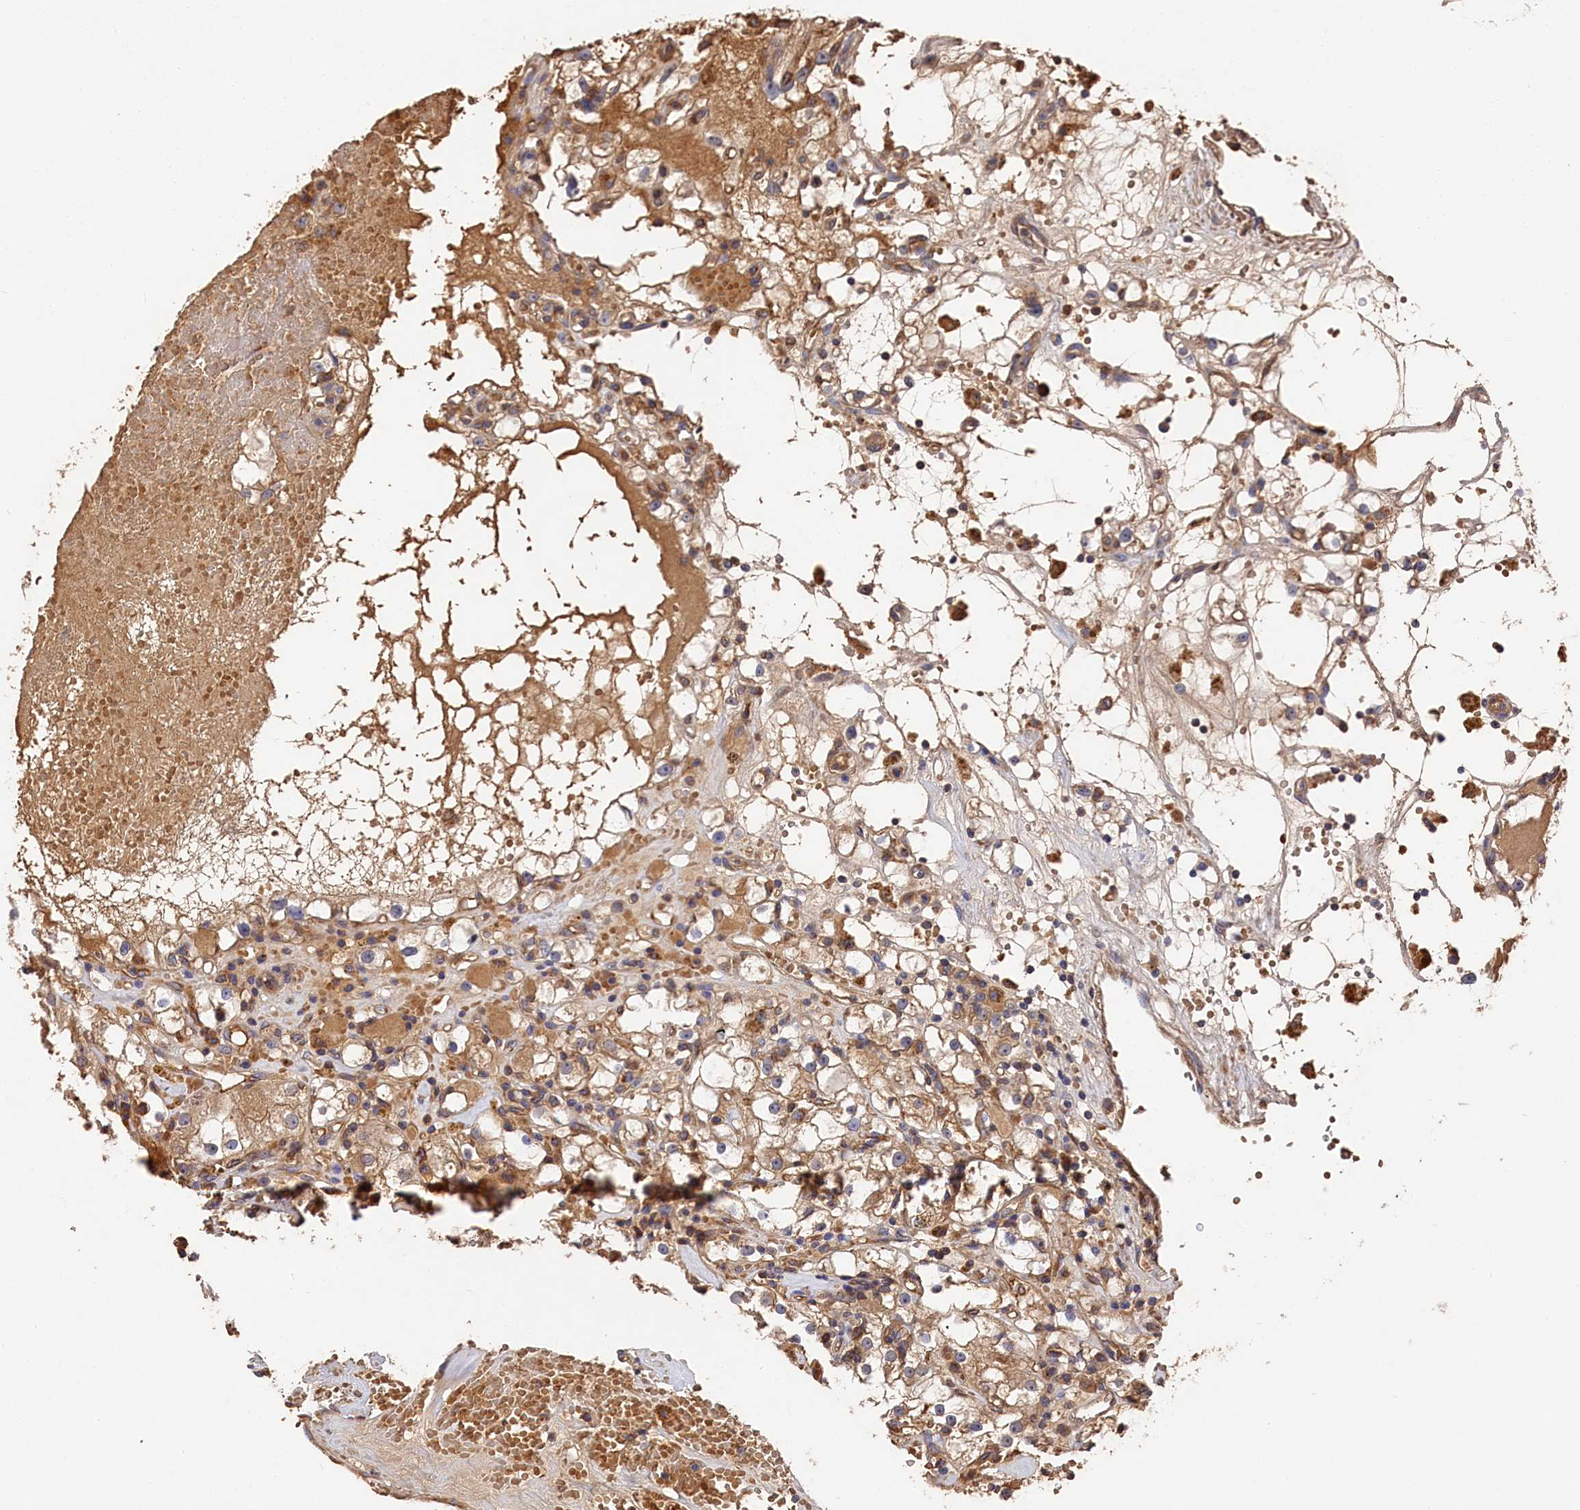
{"staining": {"intensity": "weak", "quantity": ">75%", "location": "cytoplasmic/membranous"}, "tissue": "renal cancer", "cell_type": "Tumor cells", "image_type": "cancer", "snomed": [{"axis": "morphology", "description": "Adenocarcinoma, NOS"}, {"axis": "topography", "description": "Kidney"}], "caption": "Tumor cells demonstrate low levels of weak cytoplasmic/membranous expression in about >75% of cells in adenocarcinoma (renal).", "gene": "DHRS11", "patient": {"sex": "male", "age": 56}}